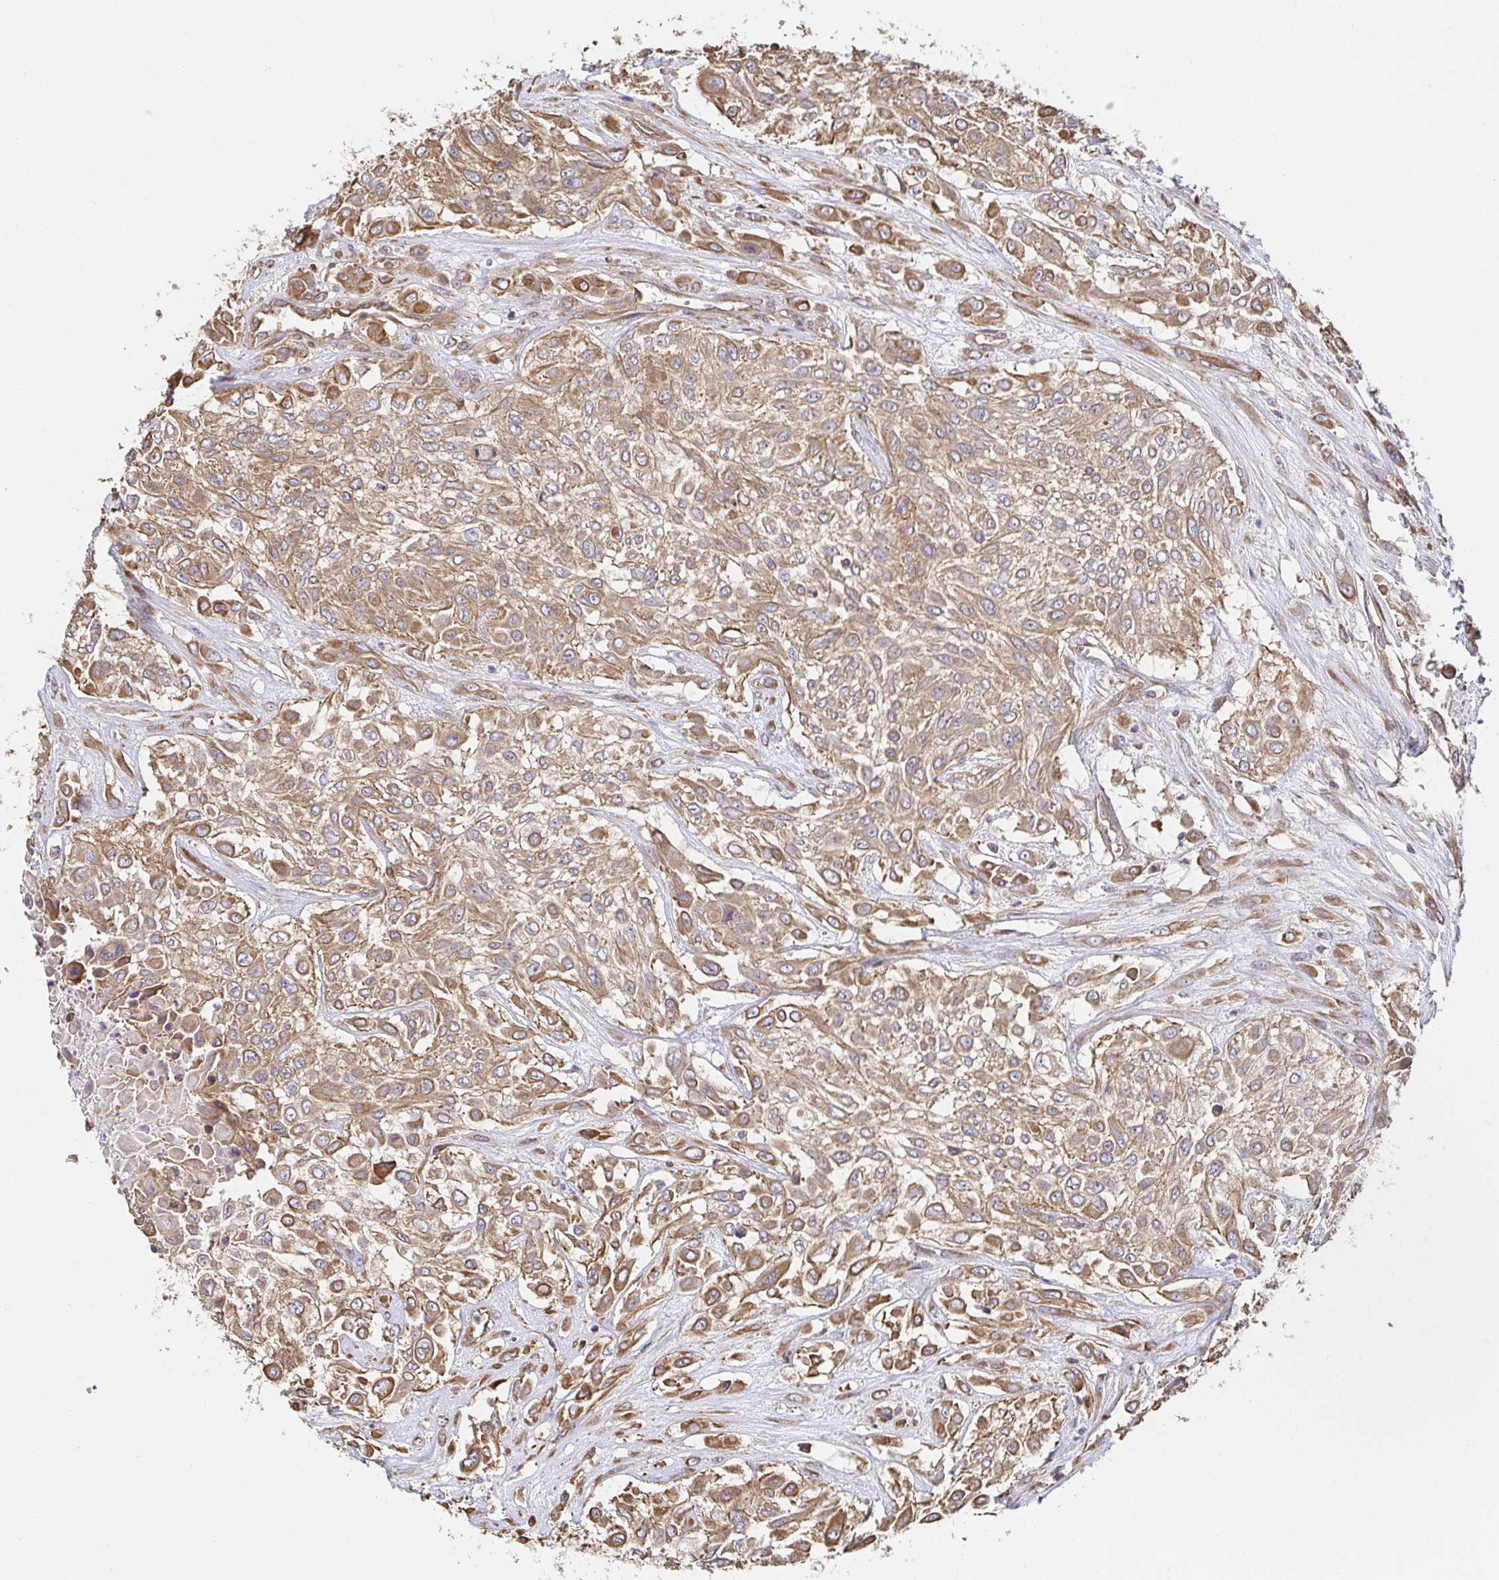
{"staining": {"intensity": "moderate", "quantity": ">75%", "location": "cytoplasmic/membranous"}, "tissue": "urothelial cancer", "cell_type": "Tumor cells", "image_type": "cancer", "snomed": [{"axis": "morphology", "description": "Urothelial carcinoma, High grade"}, {"axis": "topography", "description": "Urinary bladder"}], "caption": "High-grade urothelial carcinoma stained for a protein demonstrates moderate cytoplasmic/membranous positivity in tumor cells.", "gene": "APBB1", "patient": {"sex": "male", "age": 57}}